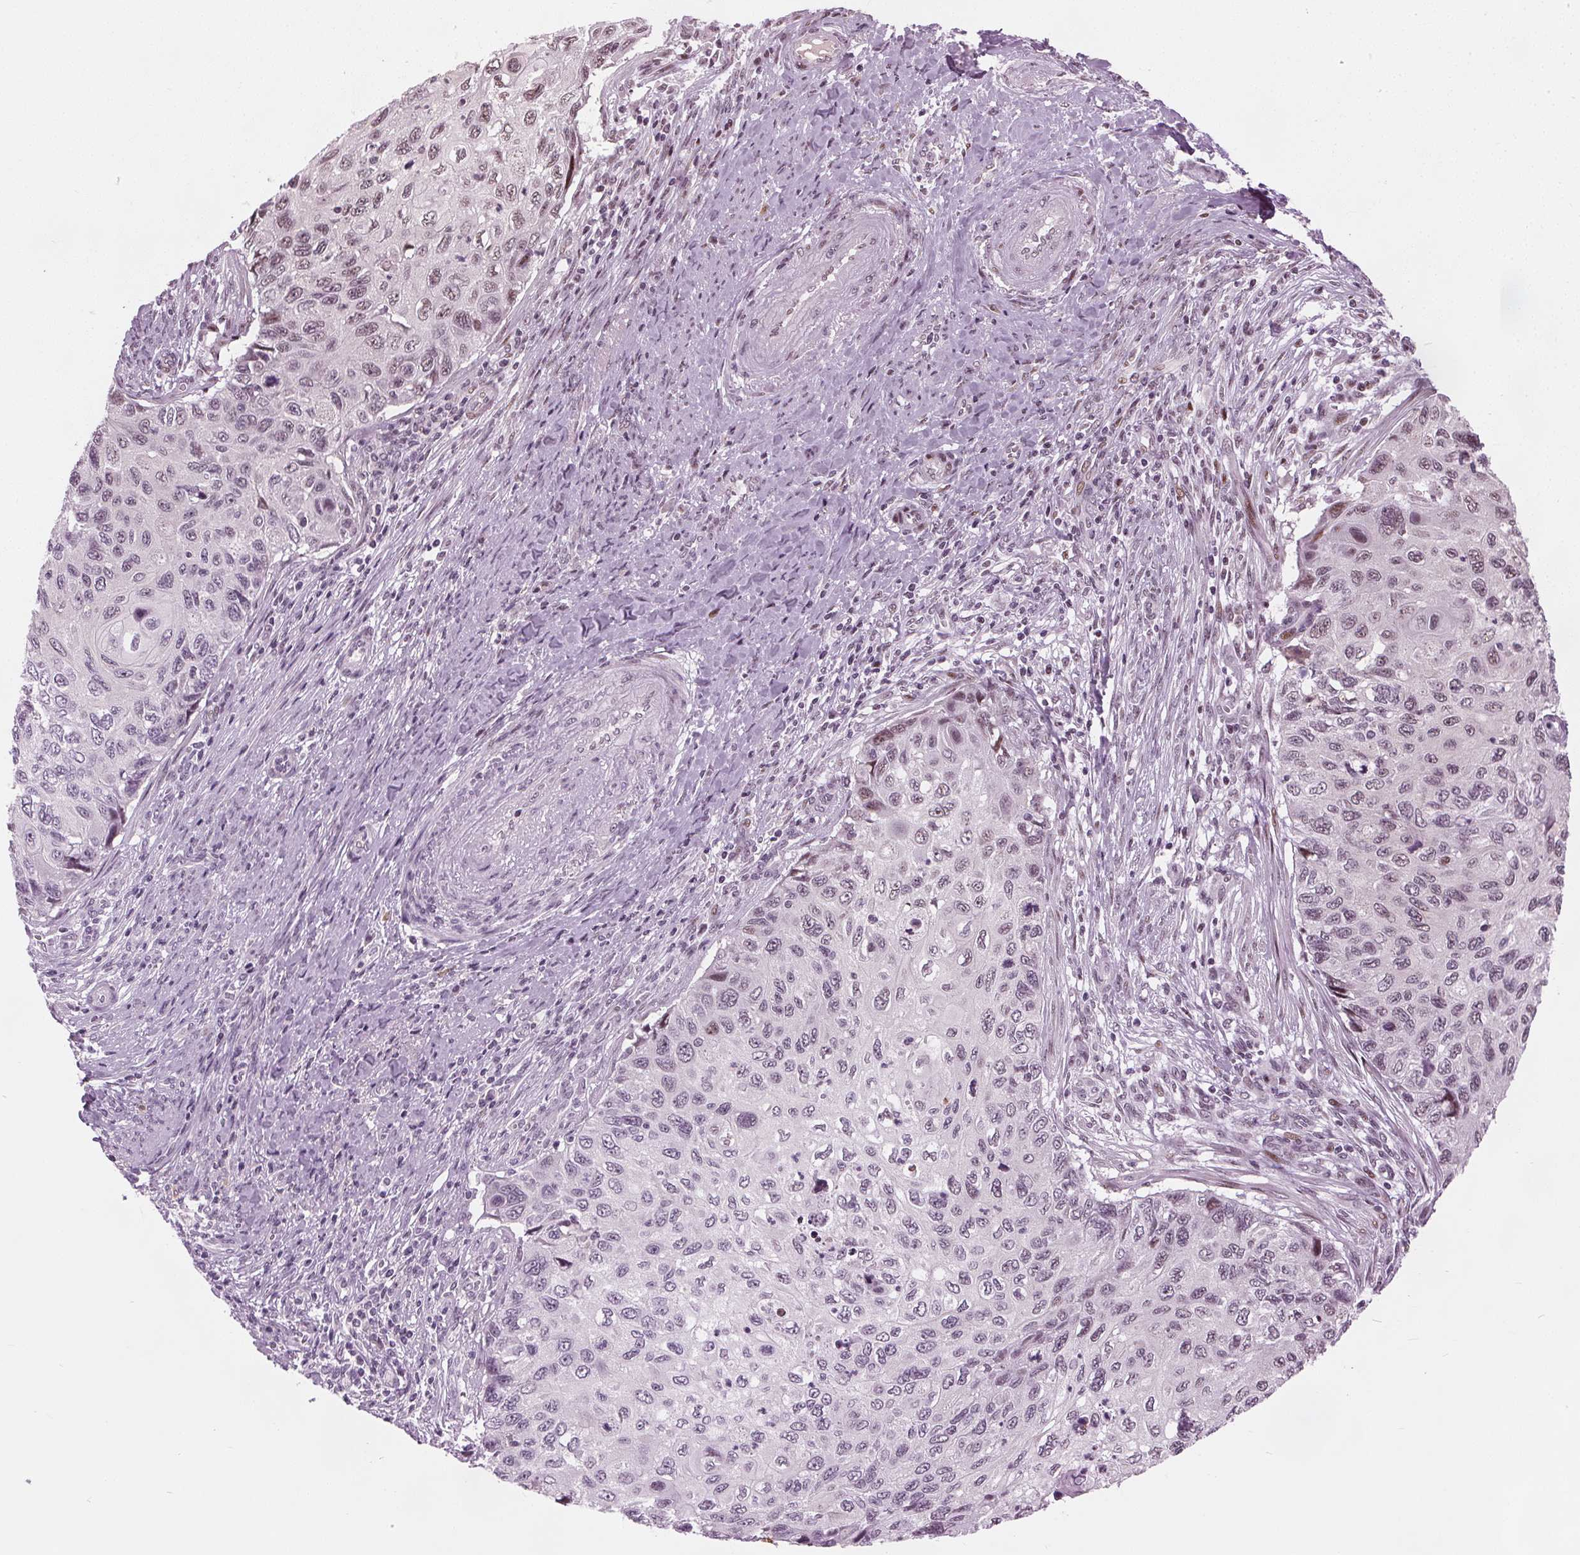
{"staining": {"intensity": "negative", "quantity": "none", "location": "none"}, "tissue": "cervical cancer", "cell_type": "Tumor cells", "image_type": "cancer", "snomed": [{"axis": "morphology", "description": "Squamous cell carcinoma, NOS"}, {"axis": "topography", "description": "Cervix"}], "caption": "High power microscopy histopathology image of an immunohistochemistry (IHC) micrograph of squamous cell carcinoma (cervical), revealing no significant positivity in tumor cells.", "gene": "TTC34", "patient": {"sex": "female", "age": 70}}